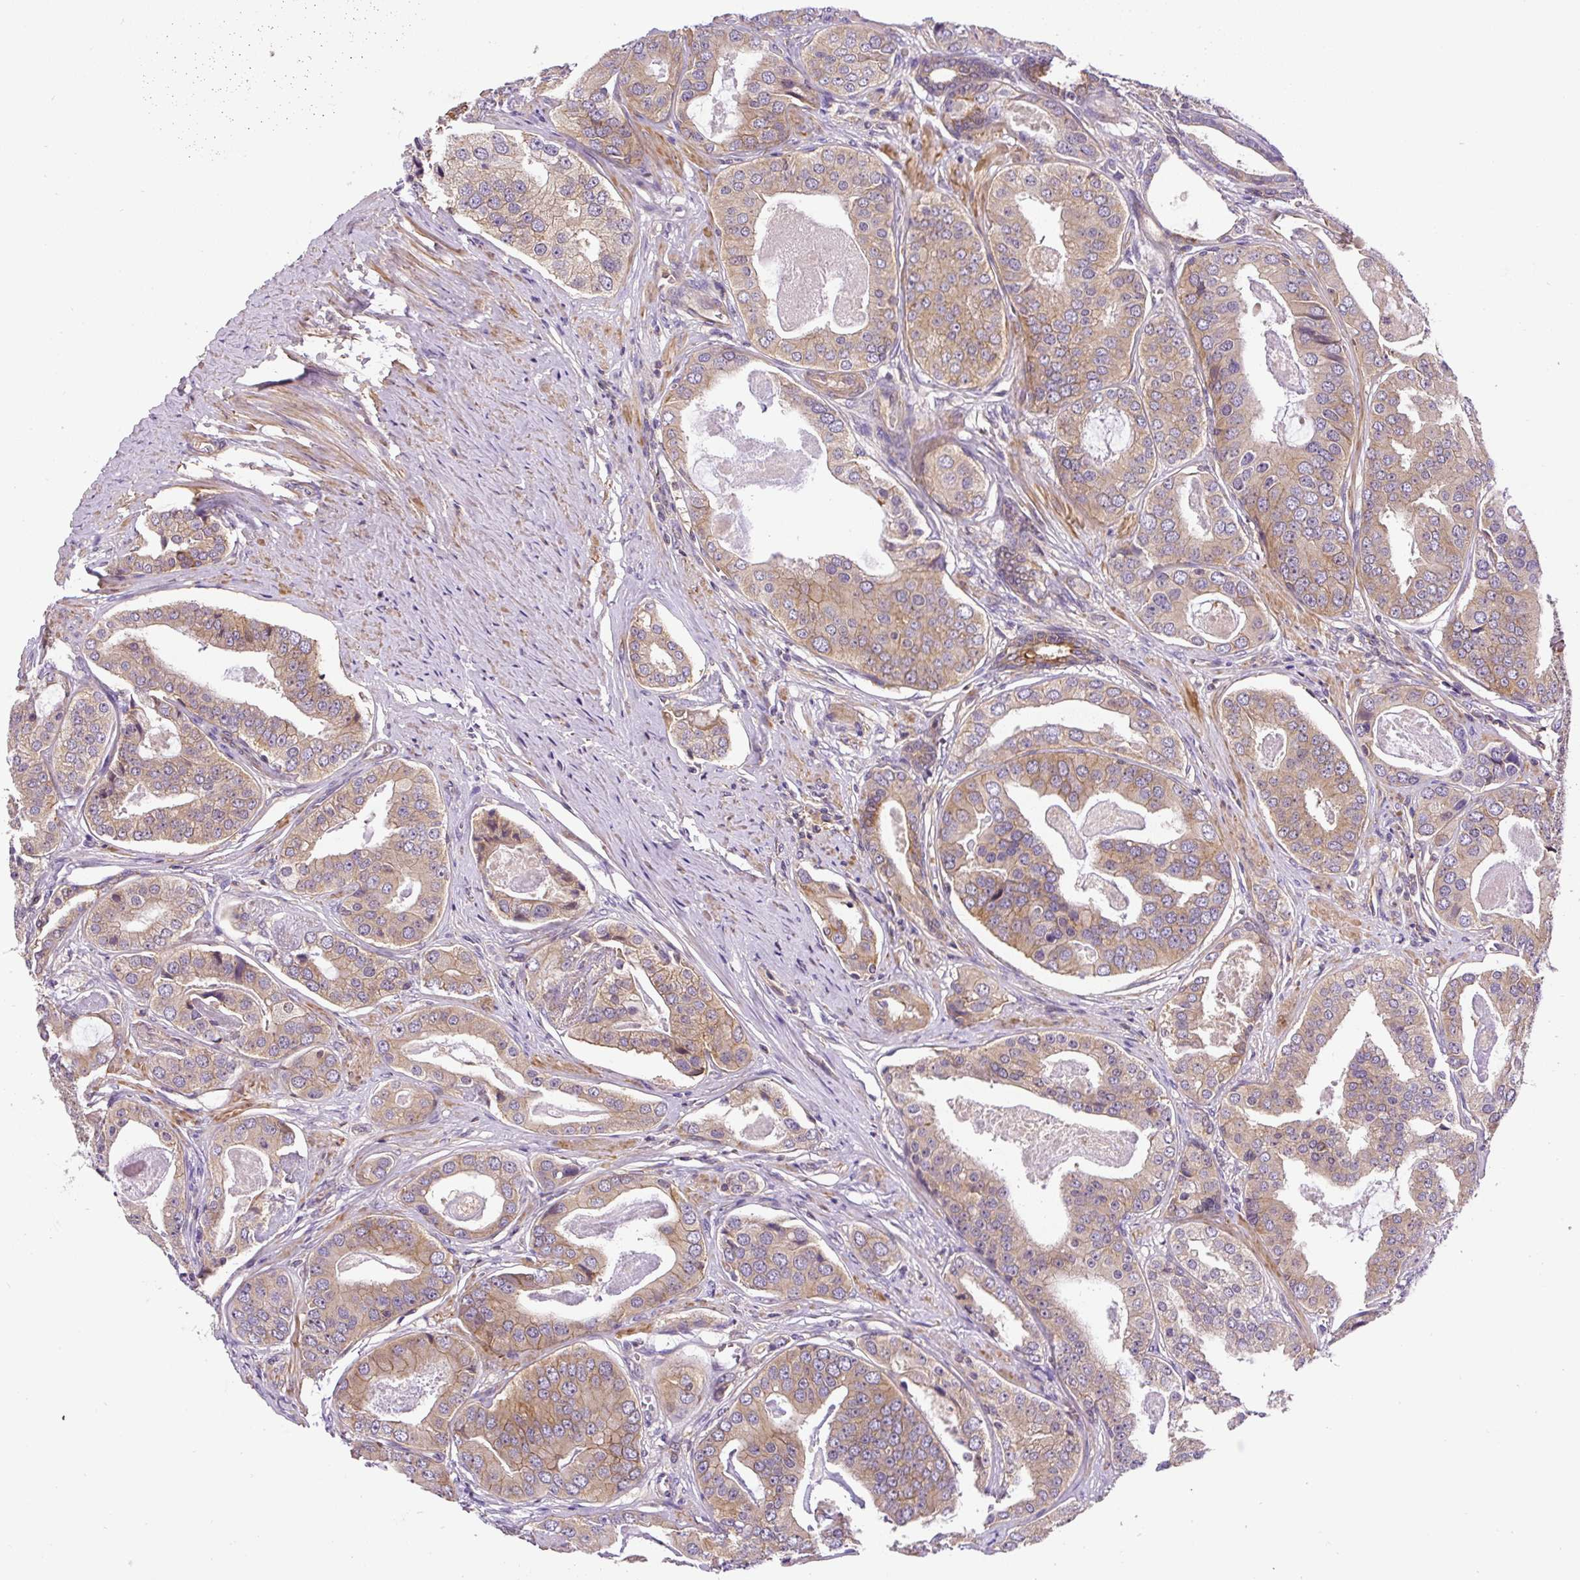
{"staining": {"intensity": "weak", "quantity": ">75%", "location": "cytoplasmic/membranous"}, "tissue": "prostate cancer", "cell_type": "Tumor cells", "image_type": "cancer", "snomed": [{"axis": "morphology", "description": "Adenocarcinoma, High grade"}, {"axis": "topography", "description": "Prostate"}], "caption": "Immunohistochemical staining of human prostate cancer shows low levels of weak cytoplasmic/membranous positivity in approximately >75% of tumor cells.", "gene": "CCDC28A", "patient": {"sex": "male", "age": 71}}